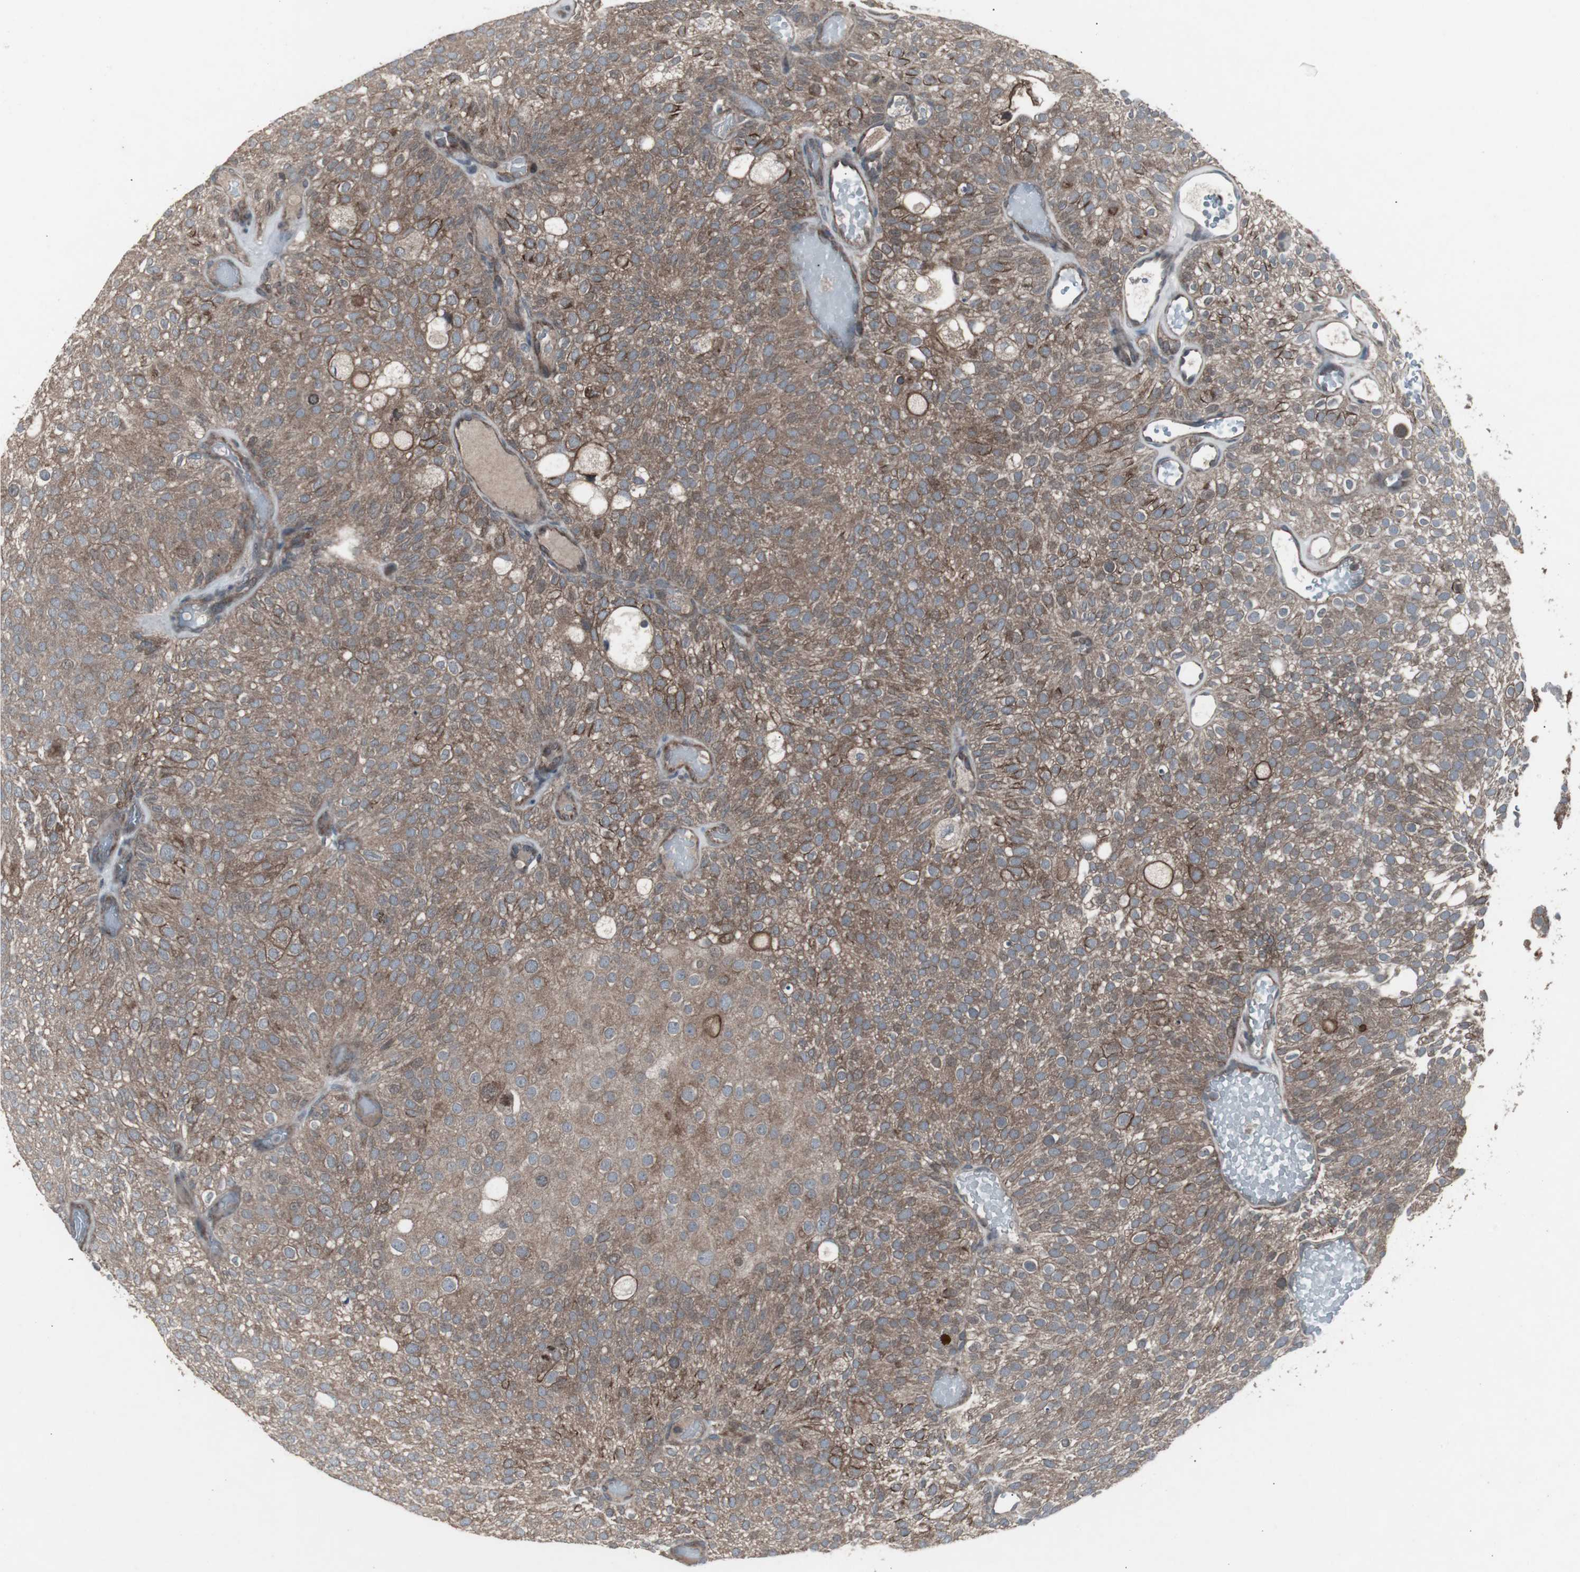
{"staining": {"intensity": "weak", "quantity": ">75%", "location": "cytoplasmic/membranous"}, "tissue": "urothelial cancer", "cell_type": "Tumor cells", "image_type": "cancer", "snomed": [{"axis": "morphology", "description": "Urothelial carcinoma, Low grade"}, {"axis": "topography", "description": "Urinary bladder"}], "caption": "Protein staining of low-grade urothelial carcinoma tissue shows weak cytoplasmic/membranous expression in about >75% of tumor cells. The protein of interest is shown in brown color, while the nuclei are stained blue.", "gene": "SSTR2", "patient": {"sex": "male", "age": 78}}